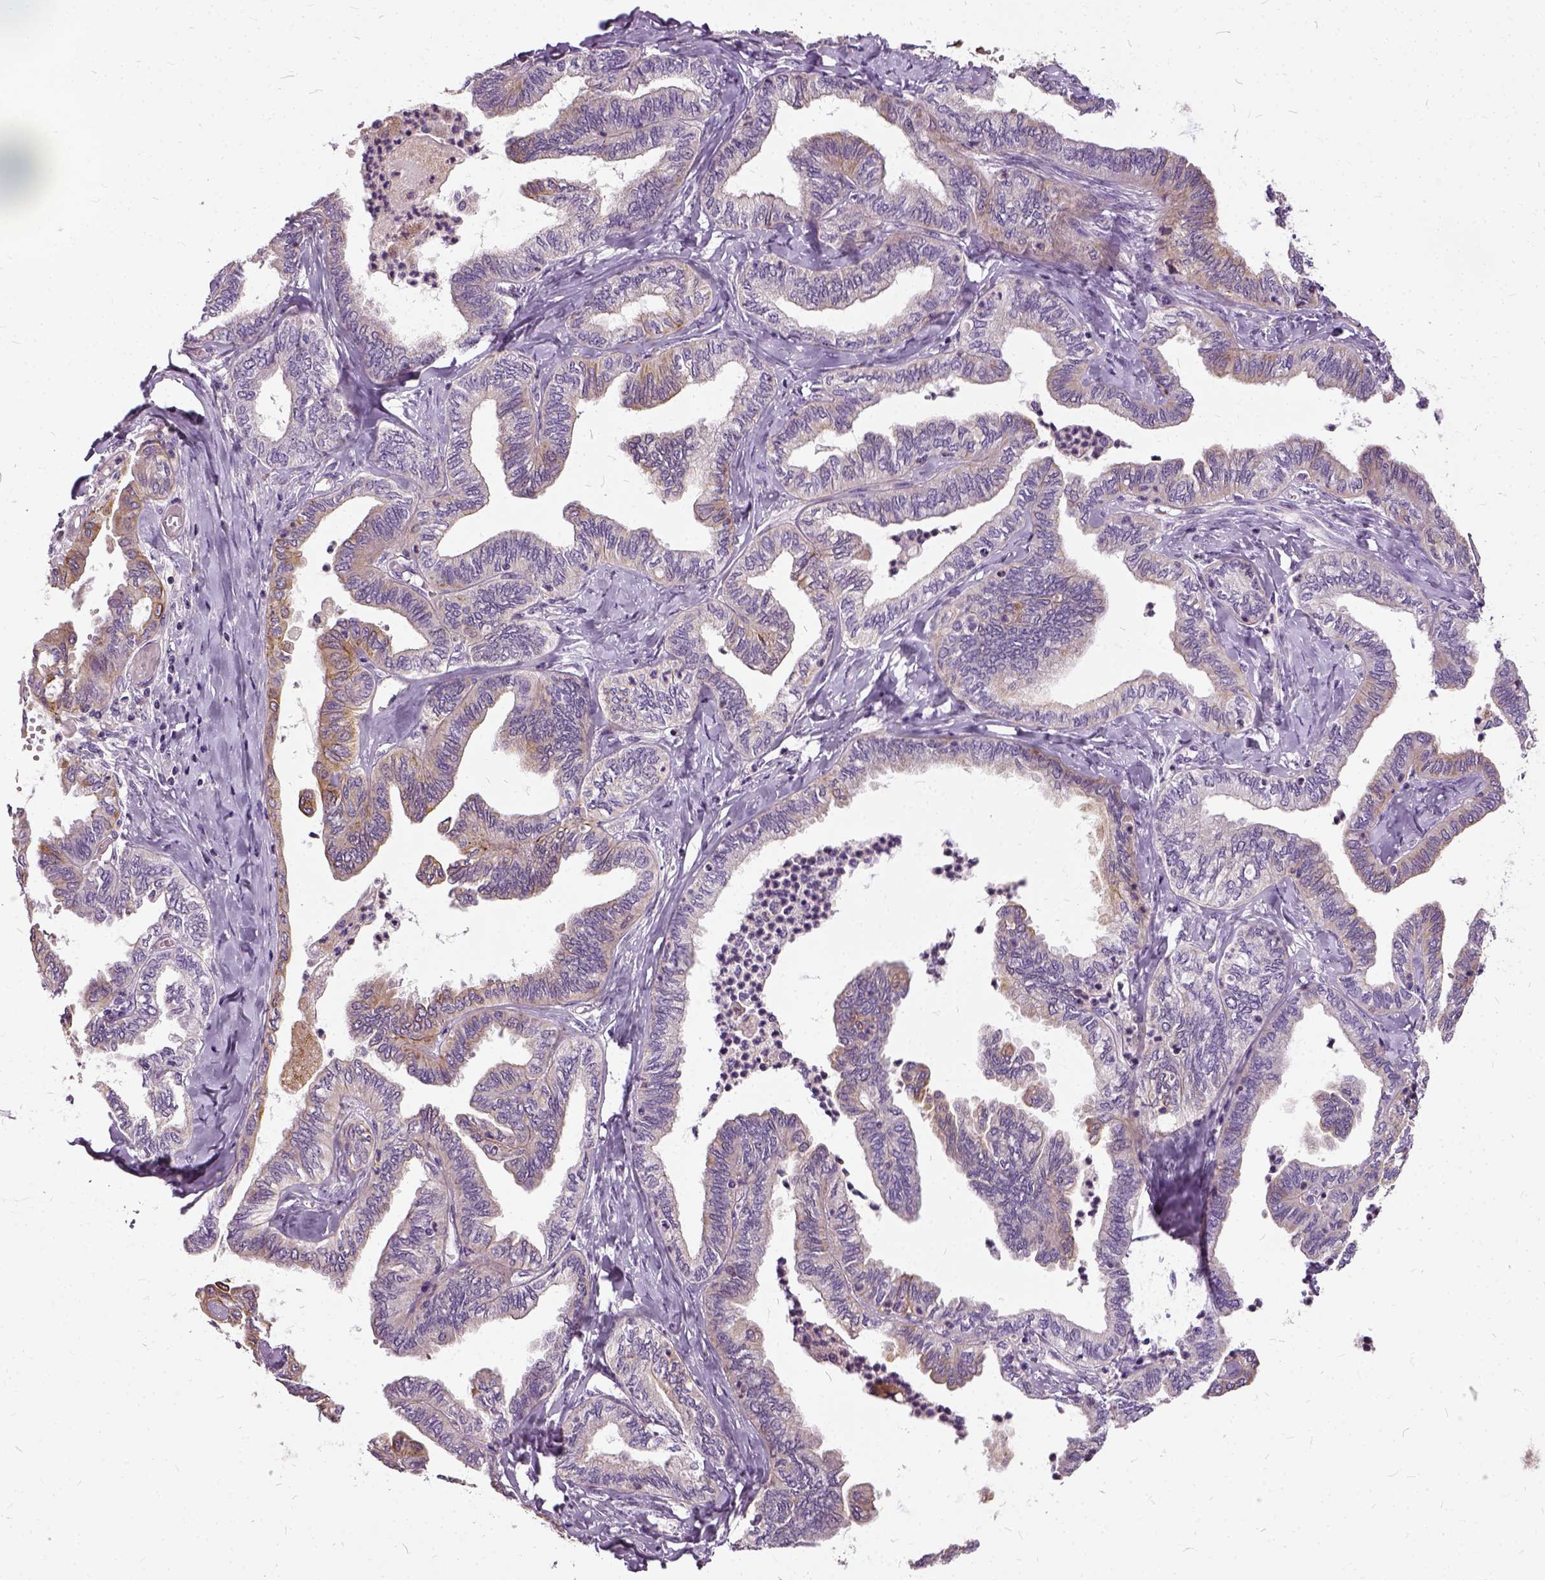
{"staining": {"intensity": "weak", "quantity": ">75%", "location": "cytoplasmic/membranous"}, "tissue": "ovarian cancer", "cell_type": "Tumor cells", "image_type": "cancer", "snomed": [{"axis": "morphology", "description": "Carcinoma, endometroid"}, {"axis": "topography", "description": "Ovary"}], "caption": "There is low levels of weak cytoplasmic/membranous positivity in tumor cells of endometroid carcinoma (ovarian), as demonstrated by immunohistochemical staining (brown color).", "gene": "ILRUN", "patient": {"sex": "female", "age": 70}}